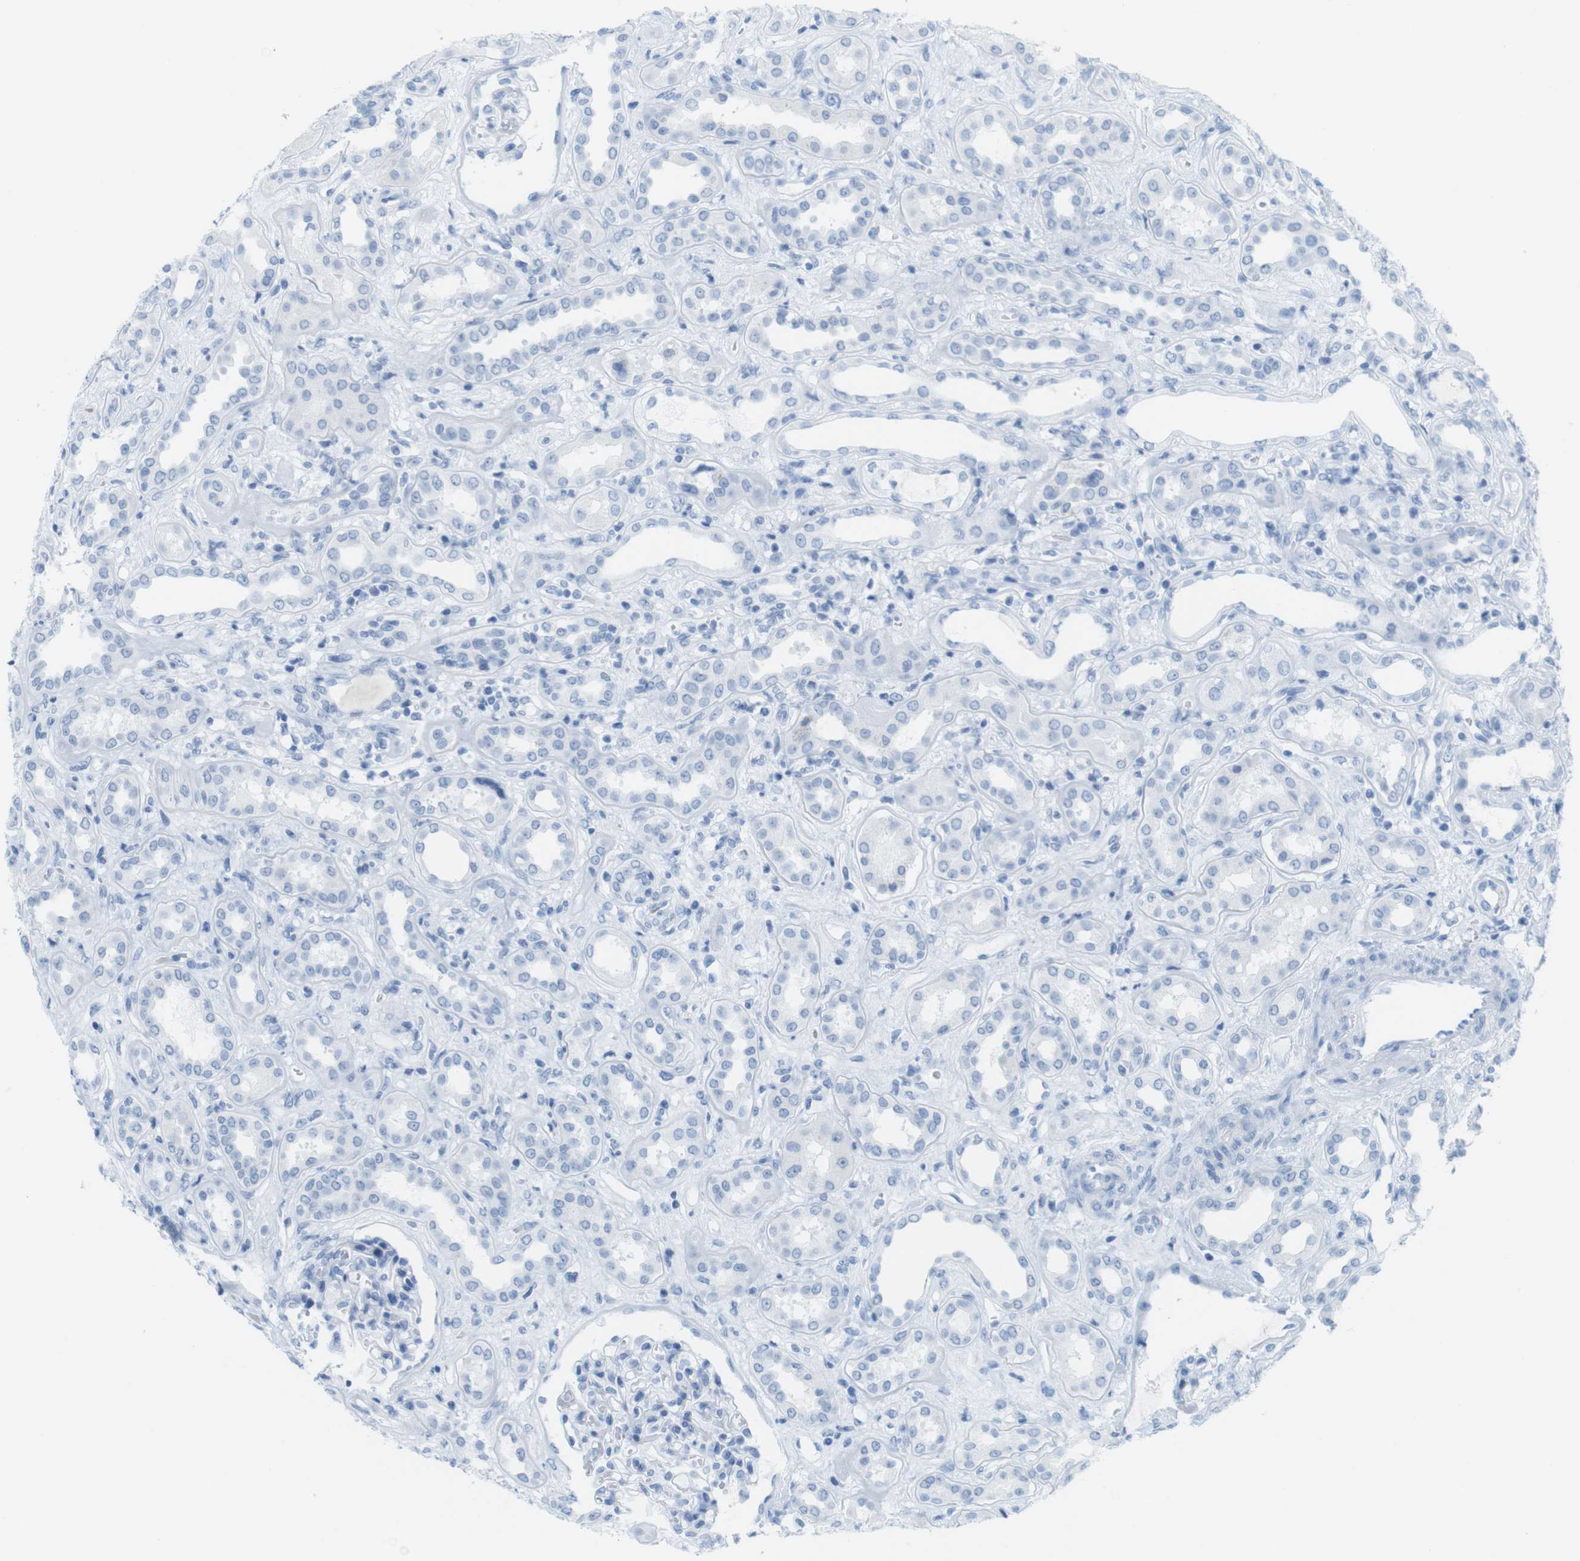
{"staining": {"intensity": "negative", "quantity": "none", "location": "none"}, "tissue": "kidney", "cell_type": "Cells in glomeruli", "image_type": "normal", "snomed": [{"axis": "morphology", "description": "Normal tissue, NOS"}, {"axis": "topography", "description": "Kidney"}], "caption": "The immunohistochemistry micrograph has no significant expression in cells in glomeruli of kidney. (DAB (3,3'-diaminobenzidine) immunohistochemistry with hematoxylin counter stain).", "gene": "TNNT2", "patient": {"sex": "male", "age": 59}}